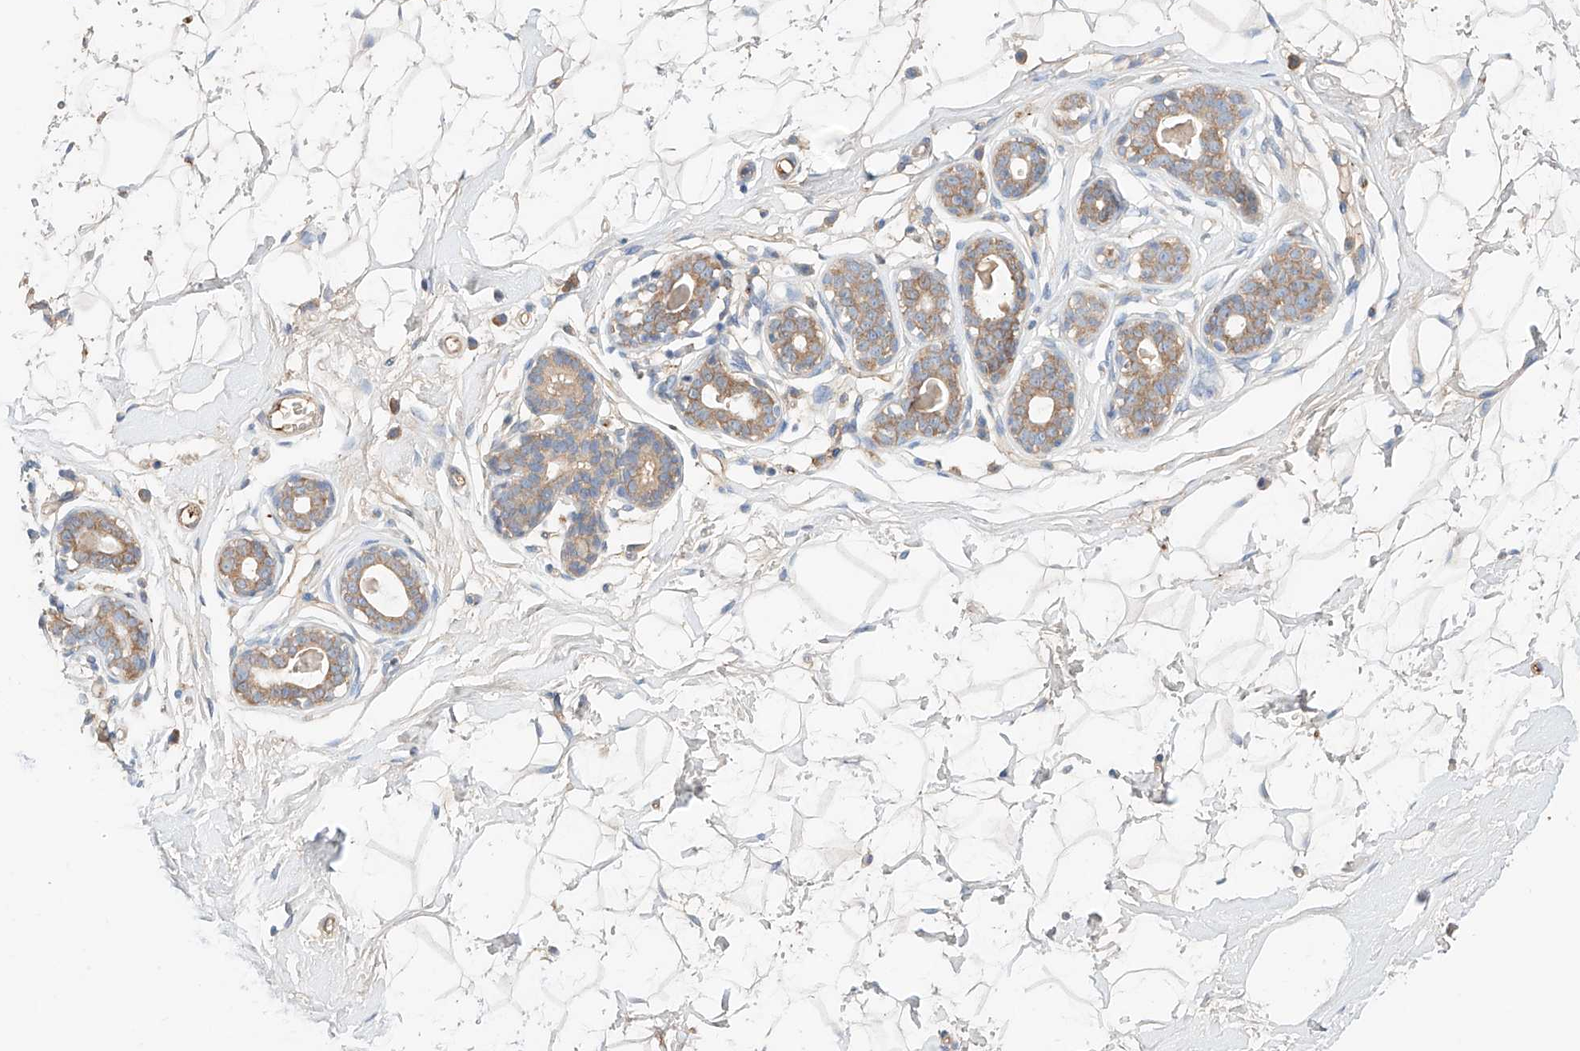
{"staining": {"intensity": "negative", "quantity": "none", "location": "none"}, "tissue": "breast", "cell_type": "Adipocytes", "image_type": "normal", "snomed": [{"axis": "morphology", "description": "Normal tissue, NOS"}, {"axis": "morphology", "description": "Adenoma, NOS"}, {"axis": "topography", "description": "Breast"}], "caption": "An immunohistochemistry (IHC) micrograph of benign breast is shown. There is no staining in adipocytes of breast.", "gene": "PGGT1B", "patient": {"sex": "female", "age": 23}}